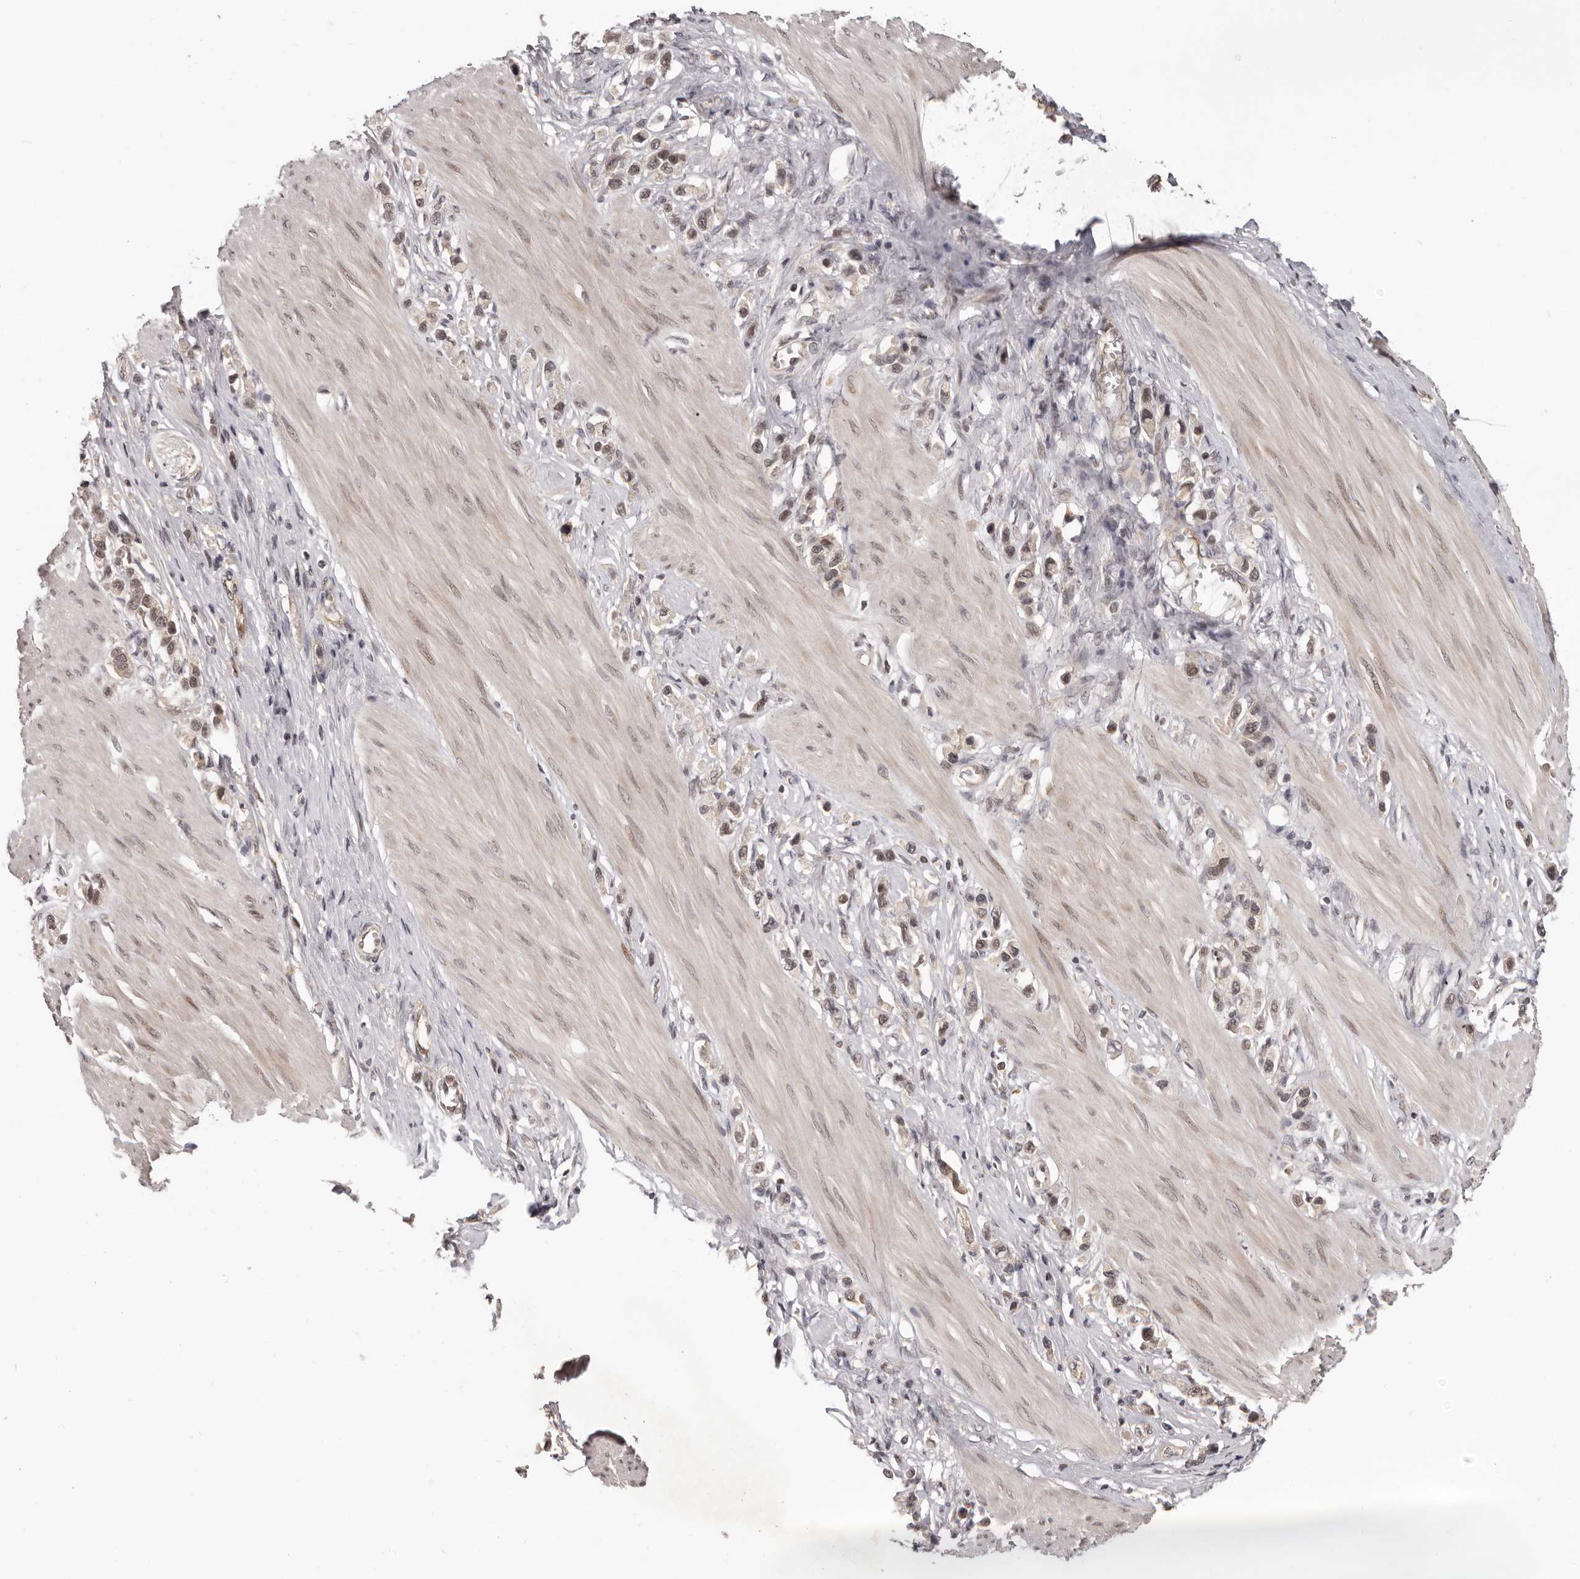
{"staining": {"intensity": "weak", "quantity": ">75%", "location": "nuclear"}, "tissue": "stomach cancer", "cell_type": "Tumor cells", "image_type": "cancer", "snomed": [{"axis": "morphology", "description": "Adenocarcinoma, NOS"}, {"axis": "topography", "description": "Stomach"}], "caption": "Brown immunohistochemical staining in stomach adenocarcinoma shows weak nuclear staining in approximately >75% of tumor cells. (DAB IHC with brightfield microscopy, high magnification).", "gene": "TBX5", "patient": {"sex": "female", "age": 65}}